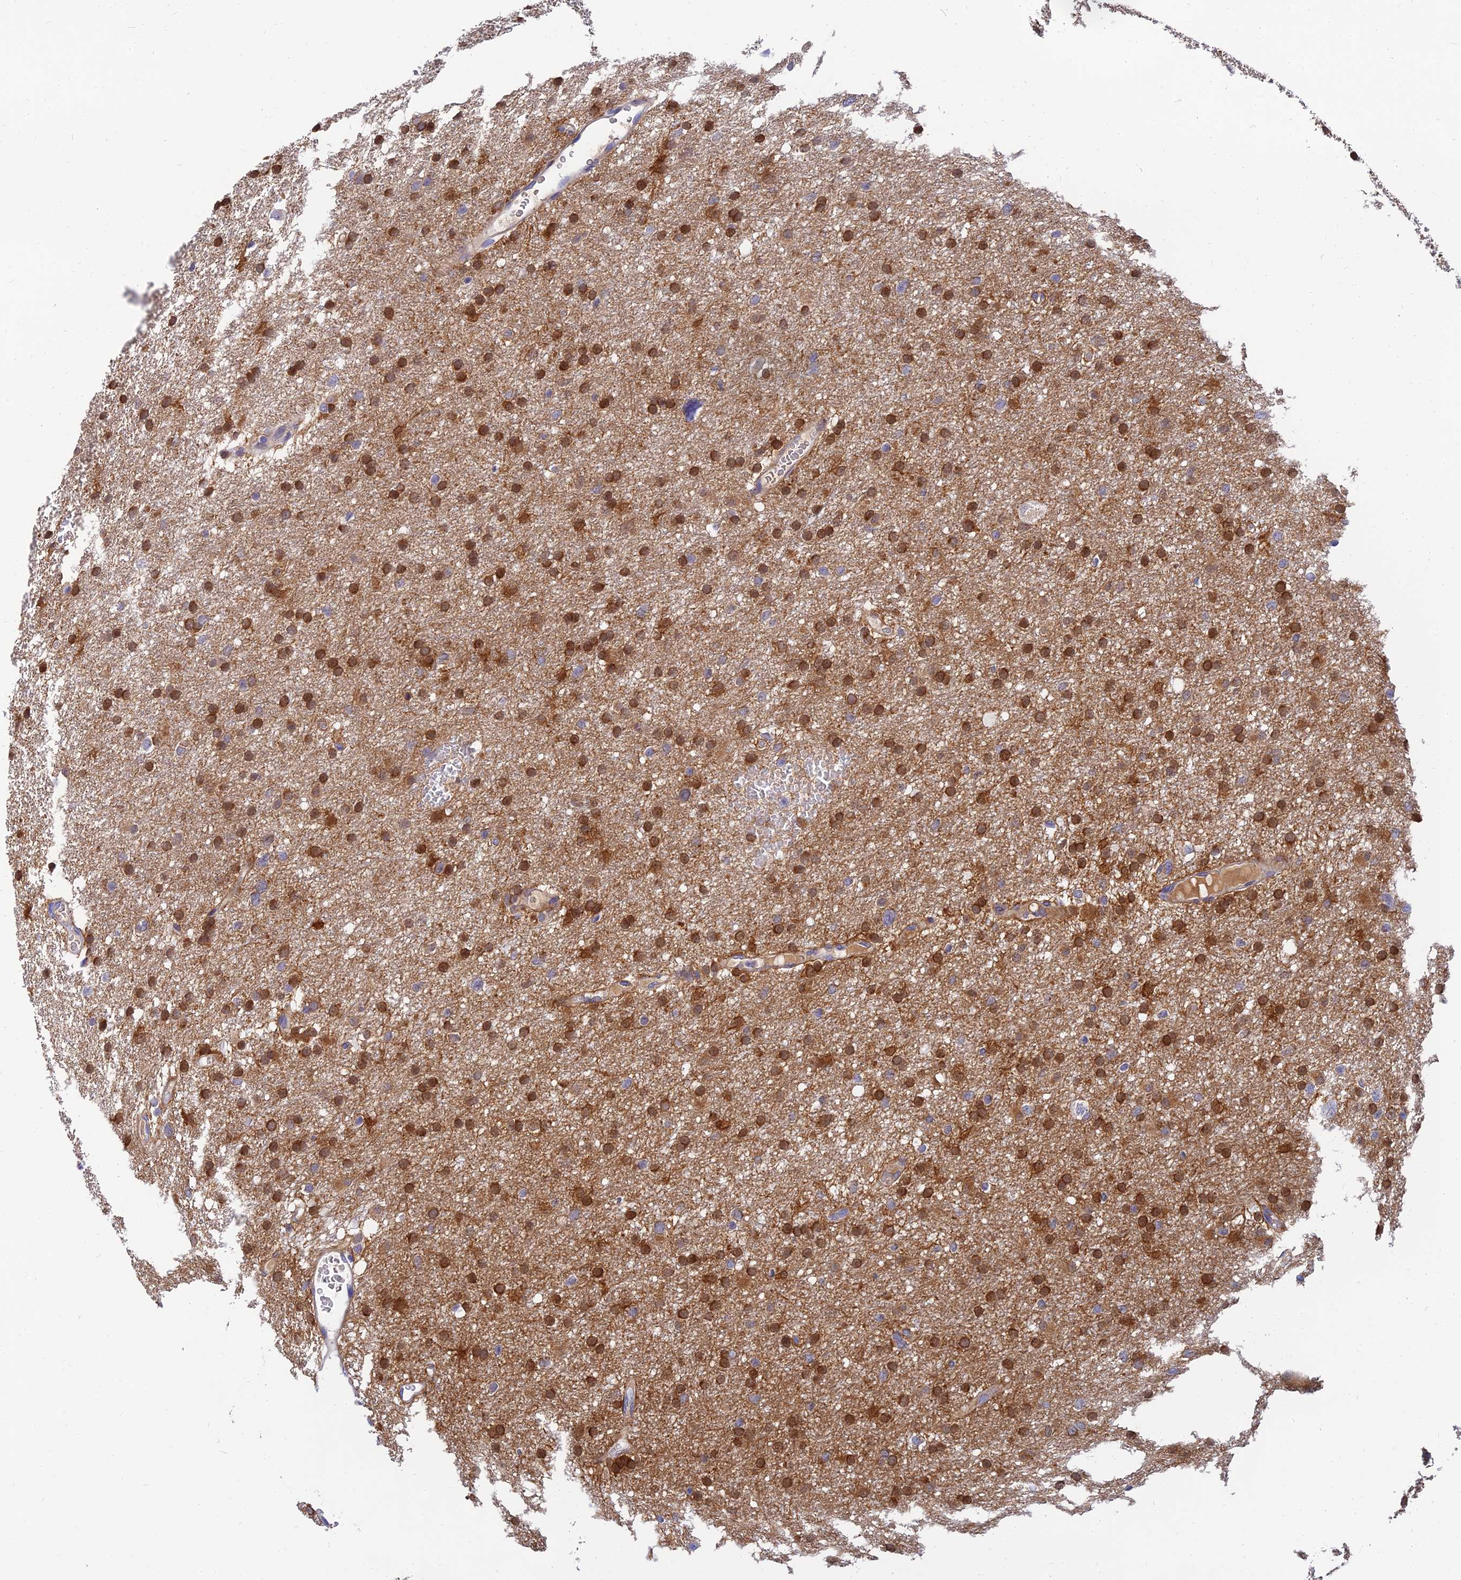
{"staining": {"intensity": "strong", "quantity": ">75%", "location": "cytoplasmic/membranous"}, "tissue": "glioma", "cell_type": "Tumor cells", "image_type": "cancer", "snomed": [{"axis": "morphology", "description": "Glioma, malignant, High grade"}, {"axis": "topography", "description": "Cerebral cortex"}], "caption": "Human malignant glioma (high-grade) stained with a brown dye demonstrates strong cytoplasmic/membranous positive expression in approximately >75% of tumor cells.", "gene": "ANKS4B", "patient": {"sex": "female", "age": 36}}